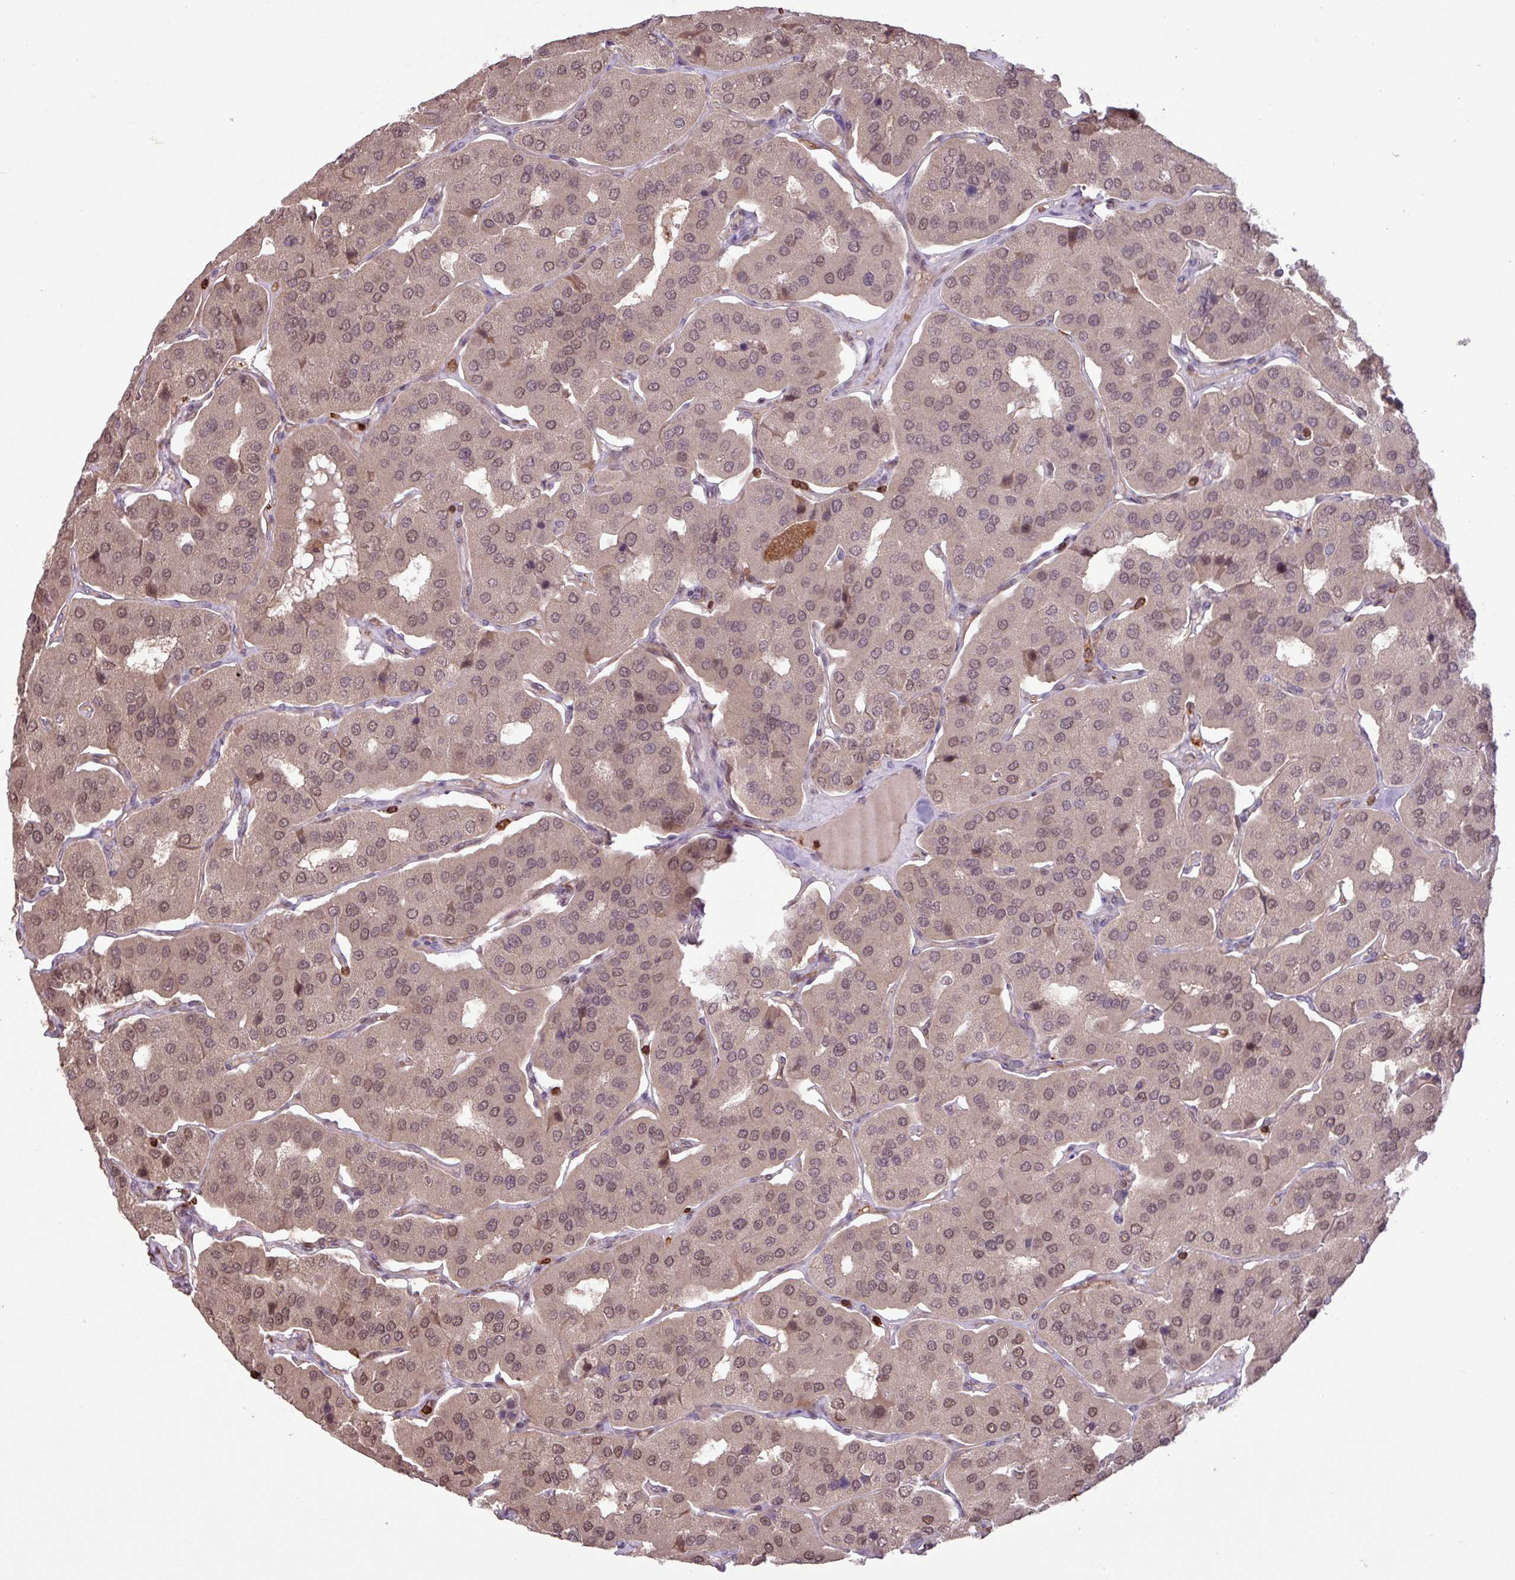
{"staining": {"intensity": "moderate", "quantity": "25%-75%", "location": "nuclear"}, "tissue": "parathyroid gland", "cell_type": "Glandular cells", "image_type": "normal", "snomed": [{"axis": "morphology", "description": "Normal tissue, NOS"}, {"axis": "morphology", "description": "Adenoma, NOS"}, {"axis": "topography", "description": "Parathyroid gland"}], "caption": "Protein expression analysis of benign parathyroid gland reveals moderate nuclear staining in about 25%-75% of glandular cells.", "gene": "GON7", "patient": {"sex": "female", "age": 86}}